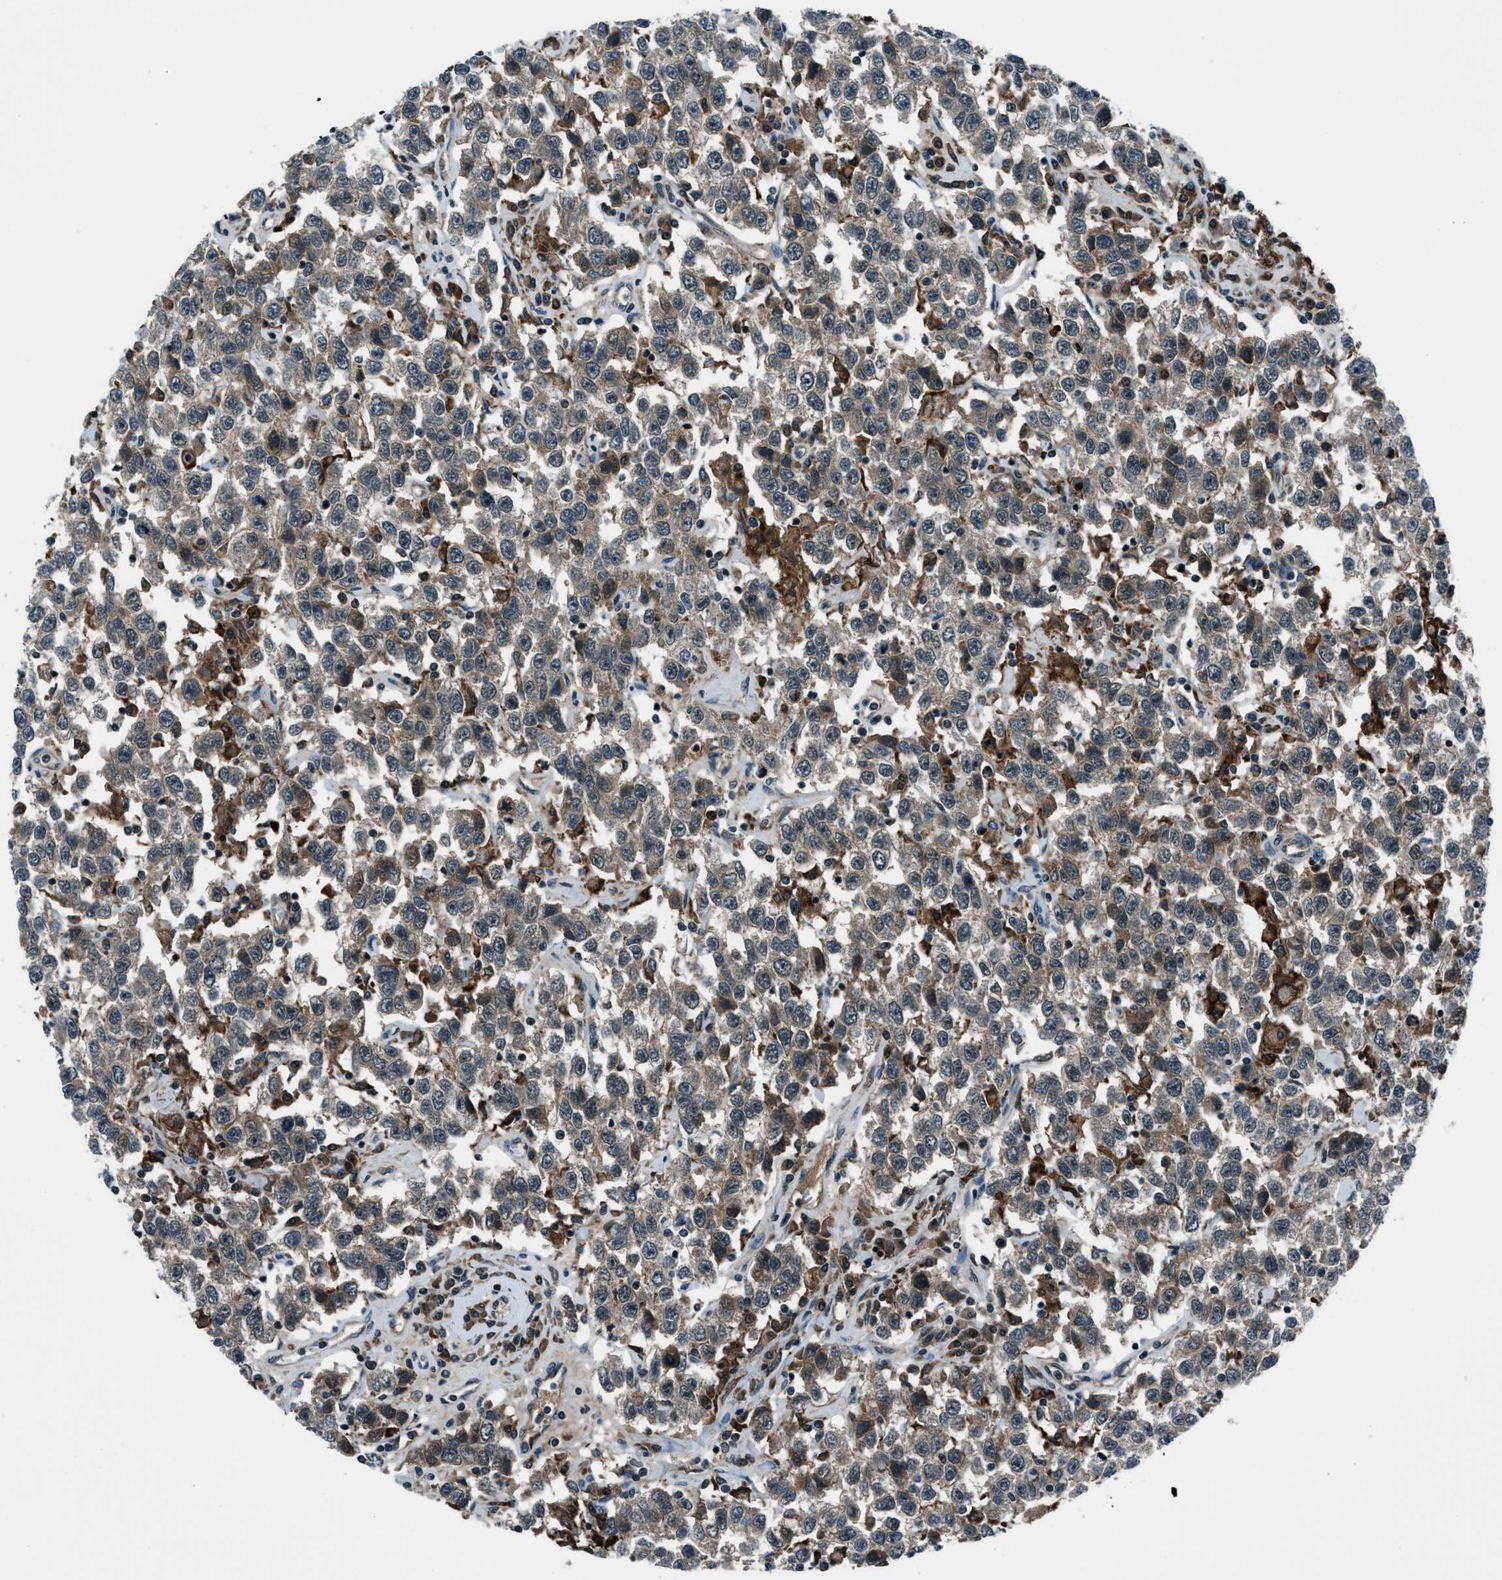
{"staining": {"intensity": "moderate", "quantity": "<25%", "location": "nuclear"}, "tissue": "testis cancer", "cell_type": "Tumor cells", "image_type": "cancer", "snomed": [{"axis": "morphology", "description": "Seminoma, NOS"}, {"axis": "topography", "description": "Testis"}], "caption": "A photomicrograph of testis cancer stained for a protein shows moderate nuclear brown staining in tumor cells.", "gene": "ACTL9", "patient": {"sex": "male", "age": 41}}